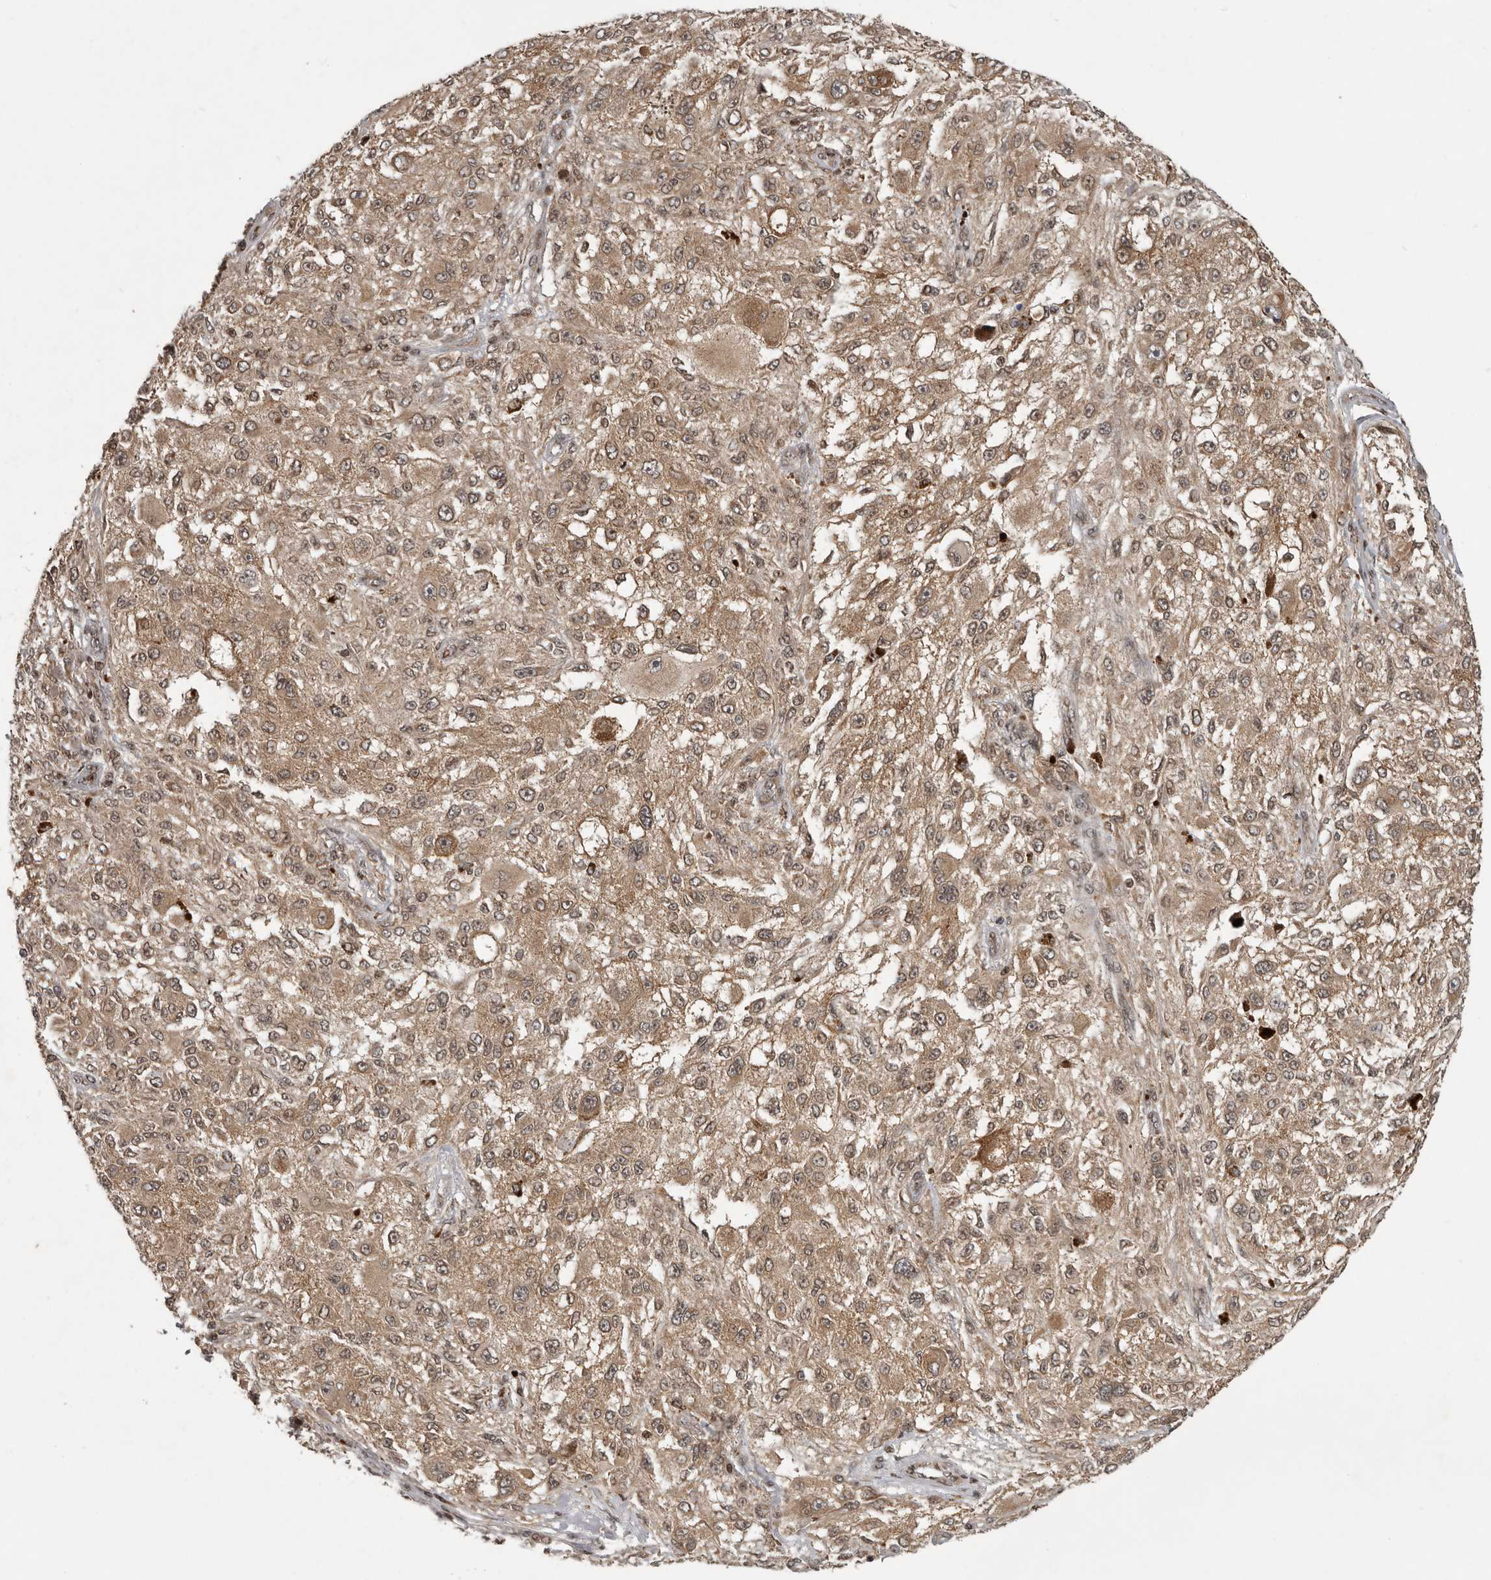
{"staining": {"intensity": "moderate", "quantity": ">75%", "location": "cytoplasmic/membranous,nuclear"}, "tissue": "melanoma", "cell_type": "Tumor cells", "image_type": "cancer", "snomed": [{"axis": "morphology", "description": "Necrosis, NOS"}, {"axis": "morphology", "description": "Malignant melanoma, NOS"}, {"axis": "topography", "description": "Skin"}], "caption": "A high-resolution photomicrograph shows immunohistochemistry (IHC) staining of melanoma, which reveals moderate cytoplasmic/membranous and nuclear positivity in about >75% of tumor cells.", "gene": "RABIF", "patient": {"sex": "female", "age": 87}}